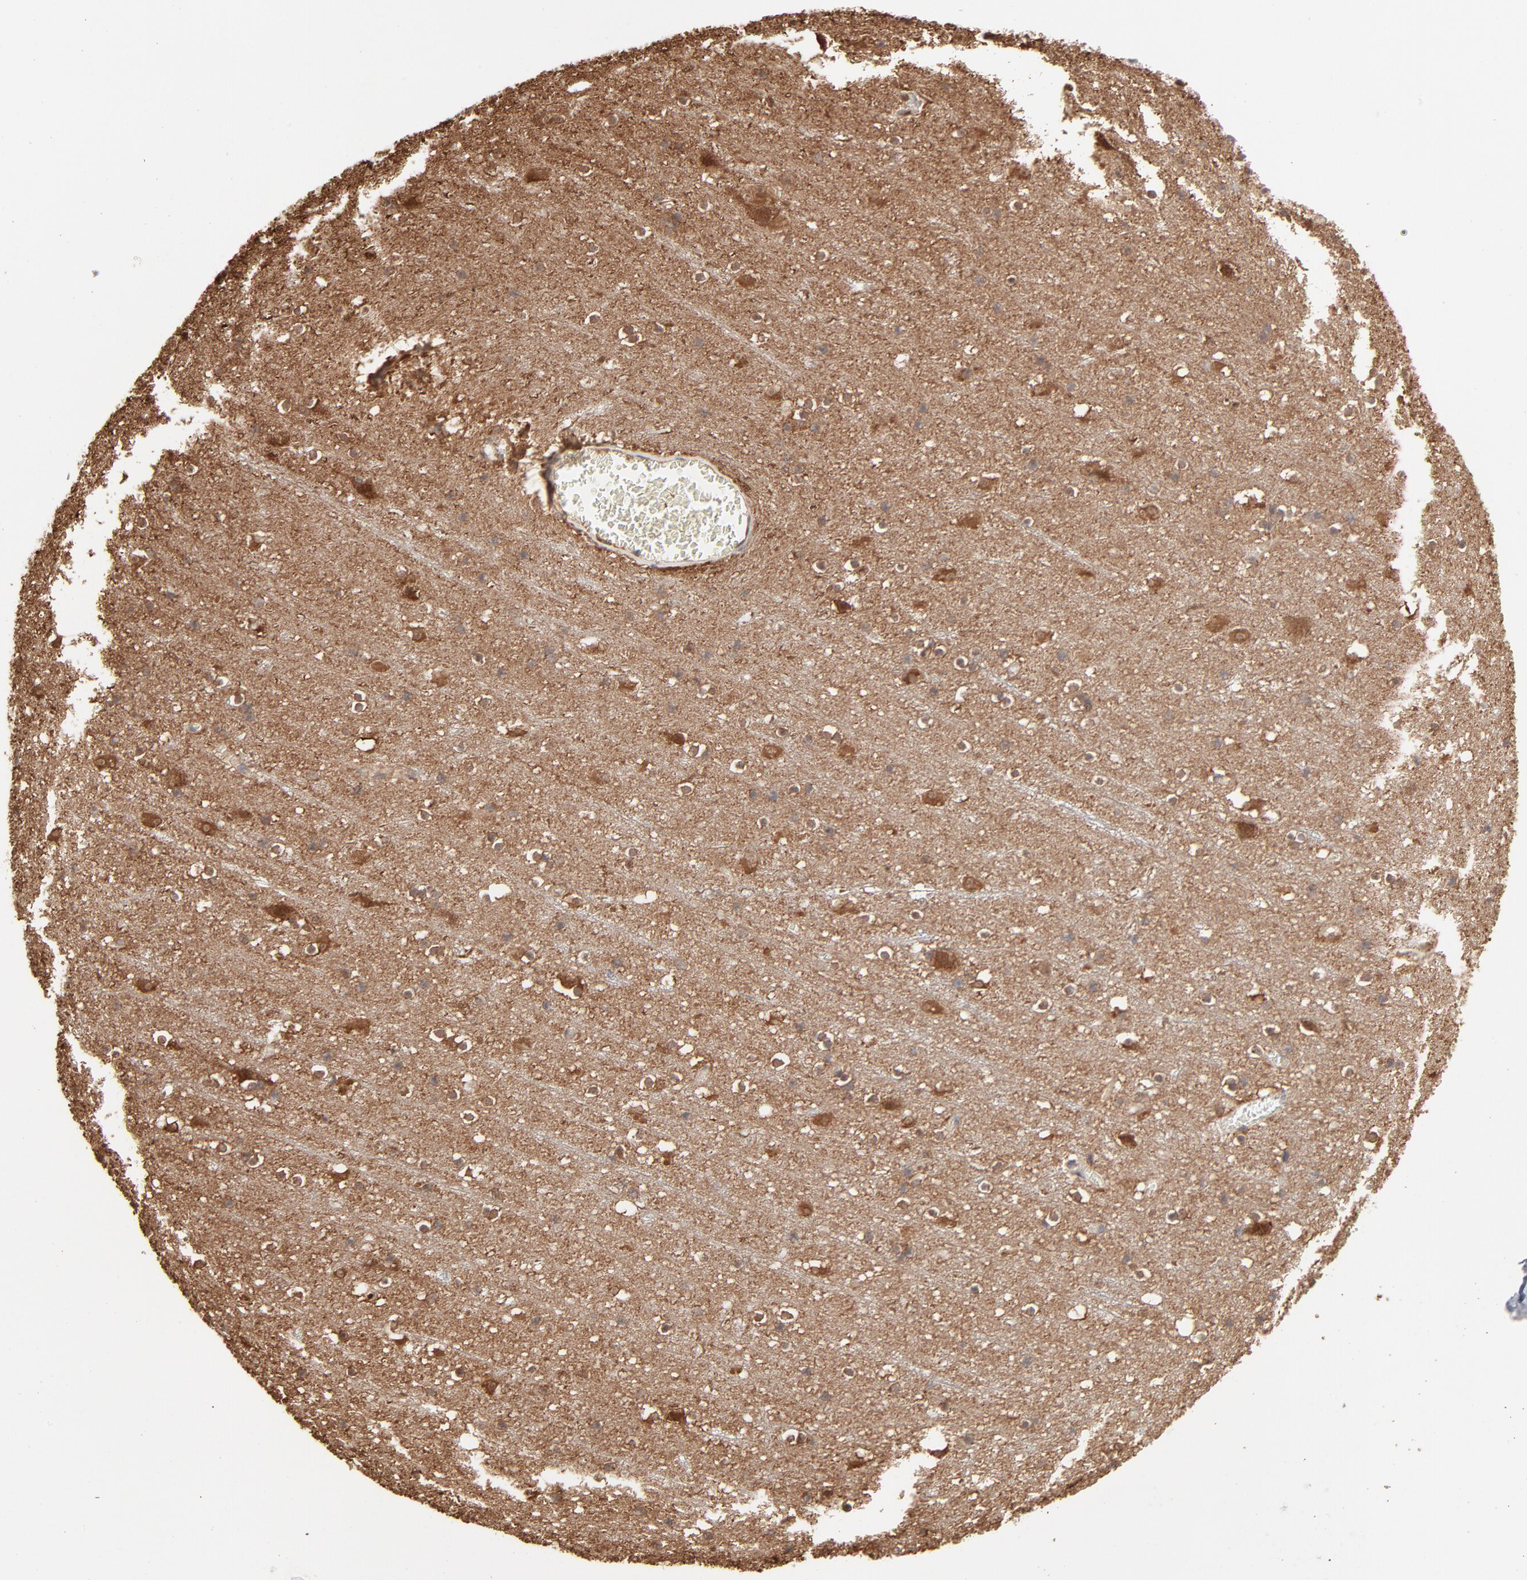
{"staining": {"intensity": "negative", "quantity": "none", "location": "none"}, "tissue": "cerebral cortex", "cell_type": "Endothelial cells", "image_type": "normal", "snomed": [{"axis": "morphology", "description": "Normal tissue, NOS"}, {"axis": "topography", "description": "Cerebral cortex"}], "caption": "This histopathology image is of benign cerebral cortex stained with immunohistochemistry to label a protein in brown with the nuclei are counter-stained blue. There is no positivity in endothelial cells.", "gene": "PPP2CA", "patient": {"sex": "male", "age": 45}}